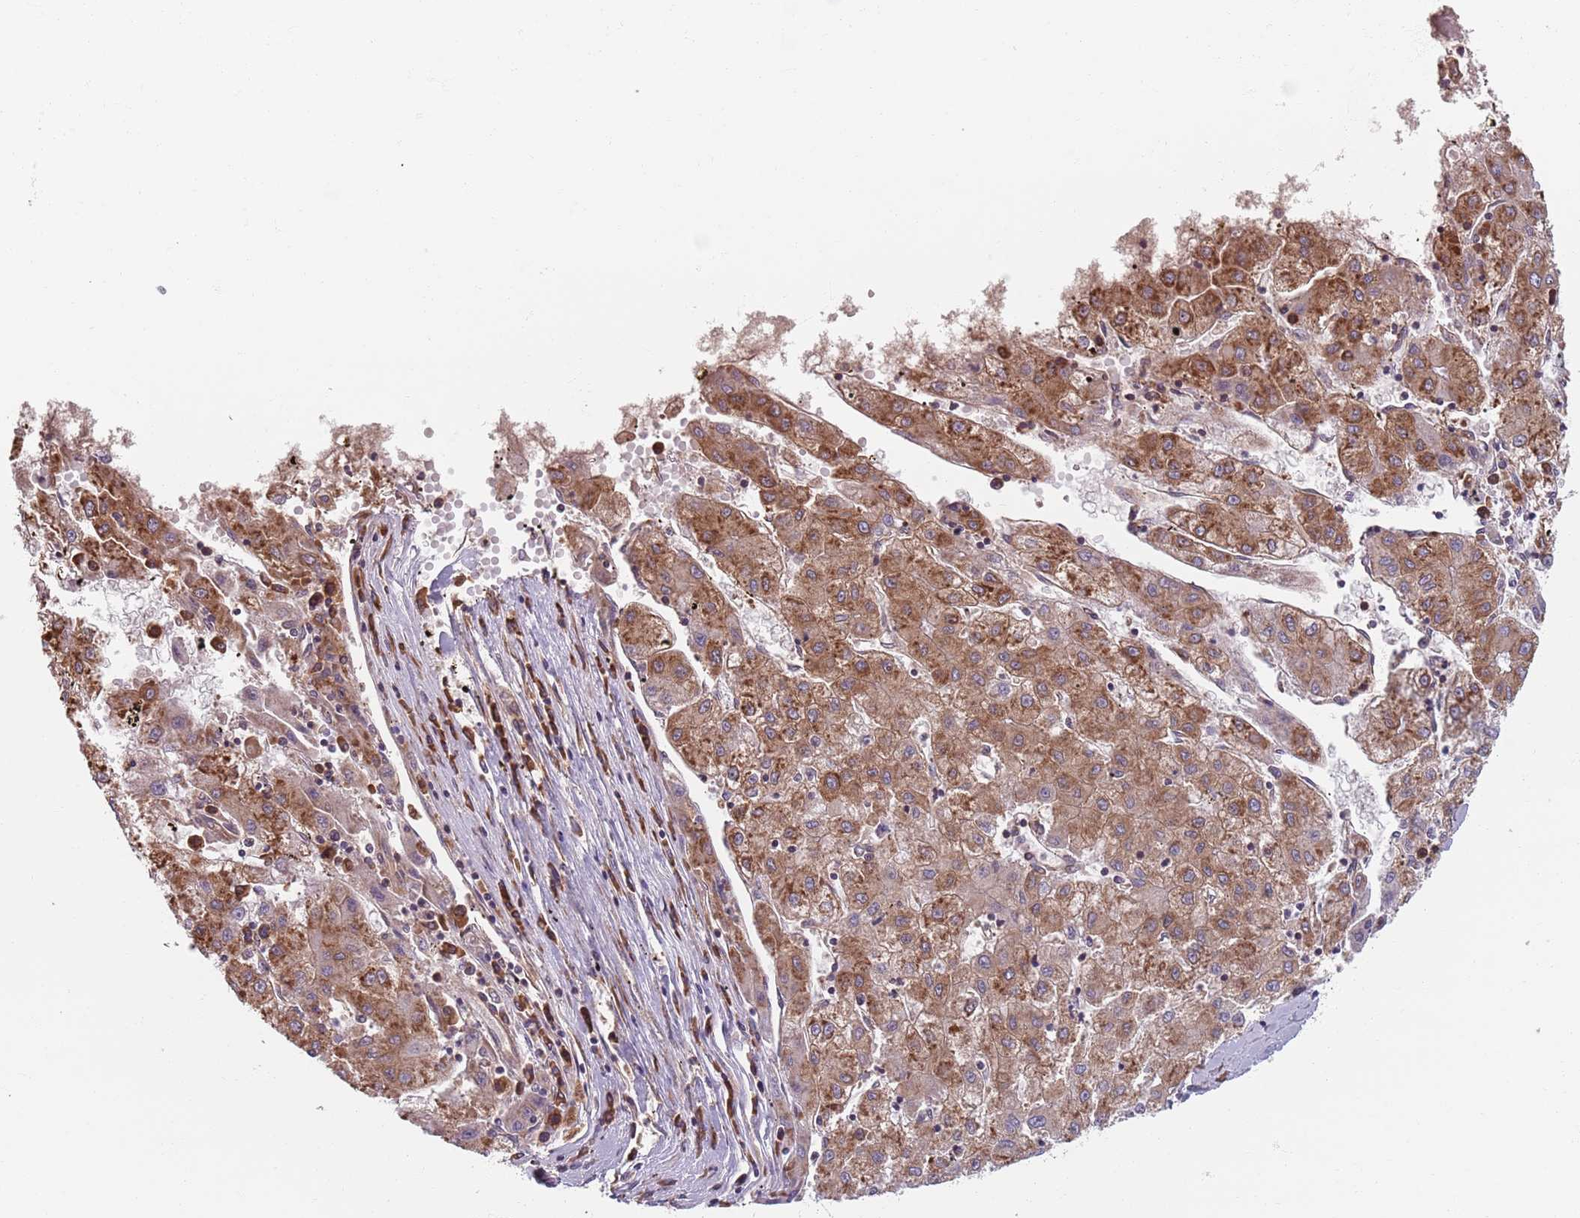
{"staining": {"intensity": "moderate", "quantity": ">75%", "location": "cytoplasmic/membranous"}, "tissue": "liver cancer", "cell_type": "Tumor cells", "image_type": "cancer", "snomed": [{"axis": "morphology", "description": "Carcinoma, Hepatocellular, NOS"}, {"axis": "topography", "description": "Liver"}], "caption": "Immunohistochemistry (IHC) photomicrograph of neoplastic tissue: human liver cancer (hepatocellular carcinoma) stained using immunohistochemistry reveals medium levels of moderate protein expression localized specifically in the cytoplasmic/membranous of tumor cells, appearing as a cytoplasmic/membranous brown color.", "gene": "NOTCH3", "patient": {"sex": "male", "age": 72}}